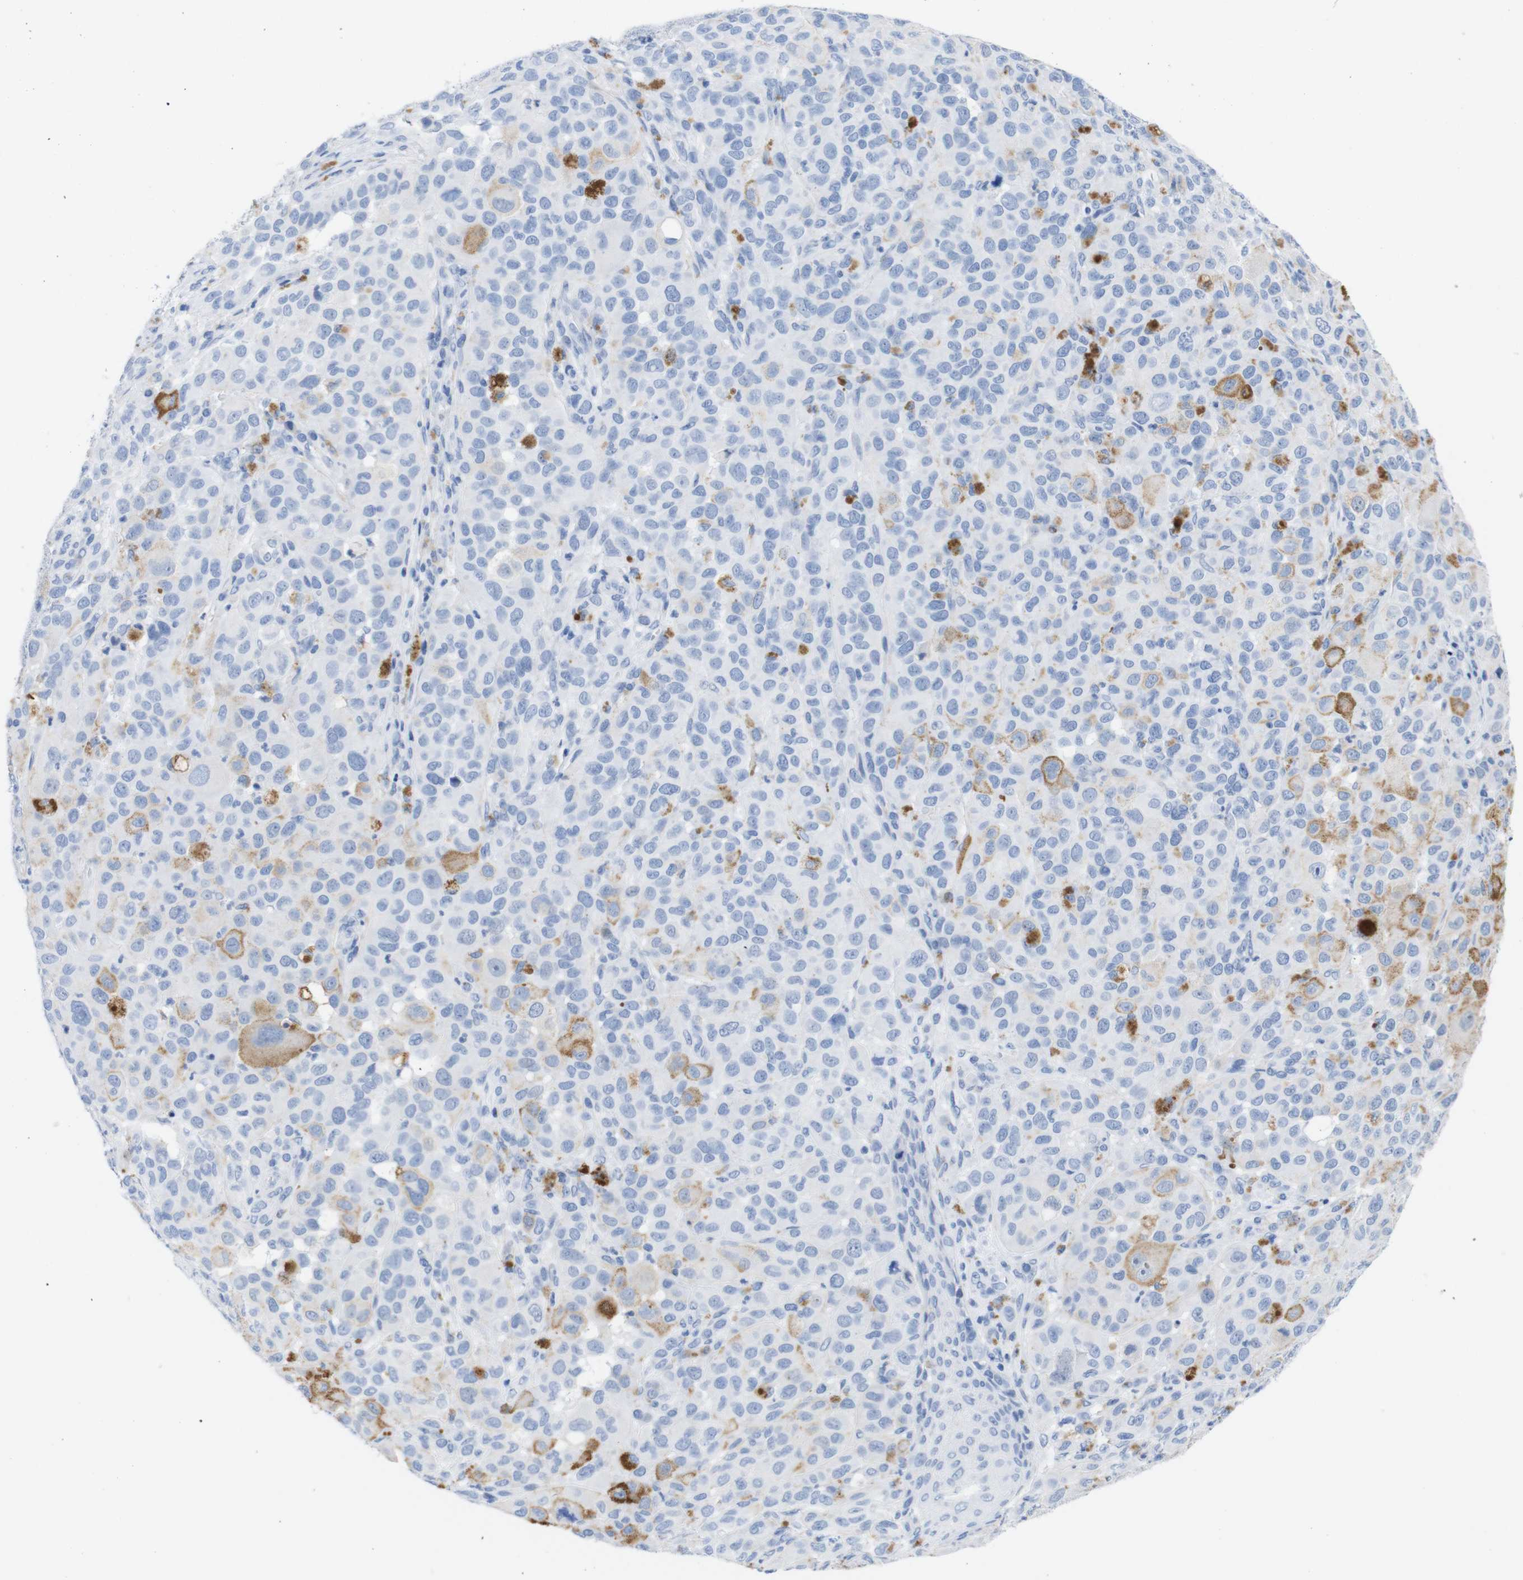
{"staining": {"intensity": "negative", "quantity": "none", "location": "none"}, "tissue": "melanoma", "cell_type": "Tumor cells", "image_type": "cancer", "snomed": [{"axis": "morphology", "description": "Malignant melanoma, NOS"}, {"axis": "topography", "description": "Skin"}], "caption": "The histopathology image demonstrates no staining of tumor cells in melanoma. Brightfield microscopy of immunohistochemistry stained with DAB (3,3'-diaminobenzidine) (brown) and hematoxylin (blue), captured at high magnification.", "gene": "LAG3", "patient": {"sex": "male", "age": 96}}